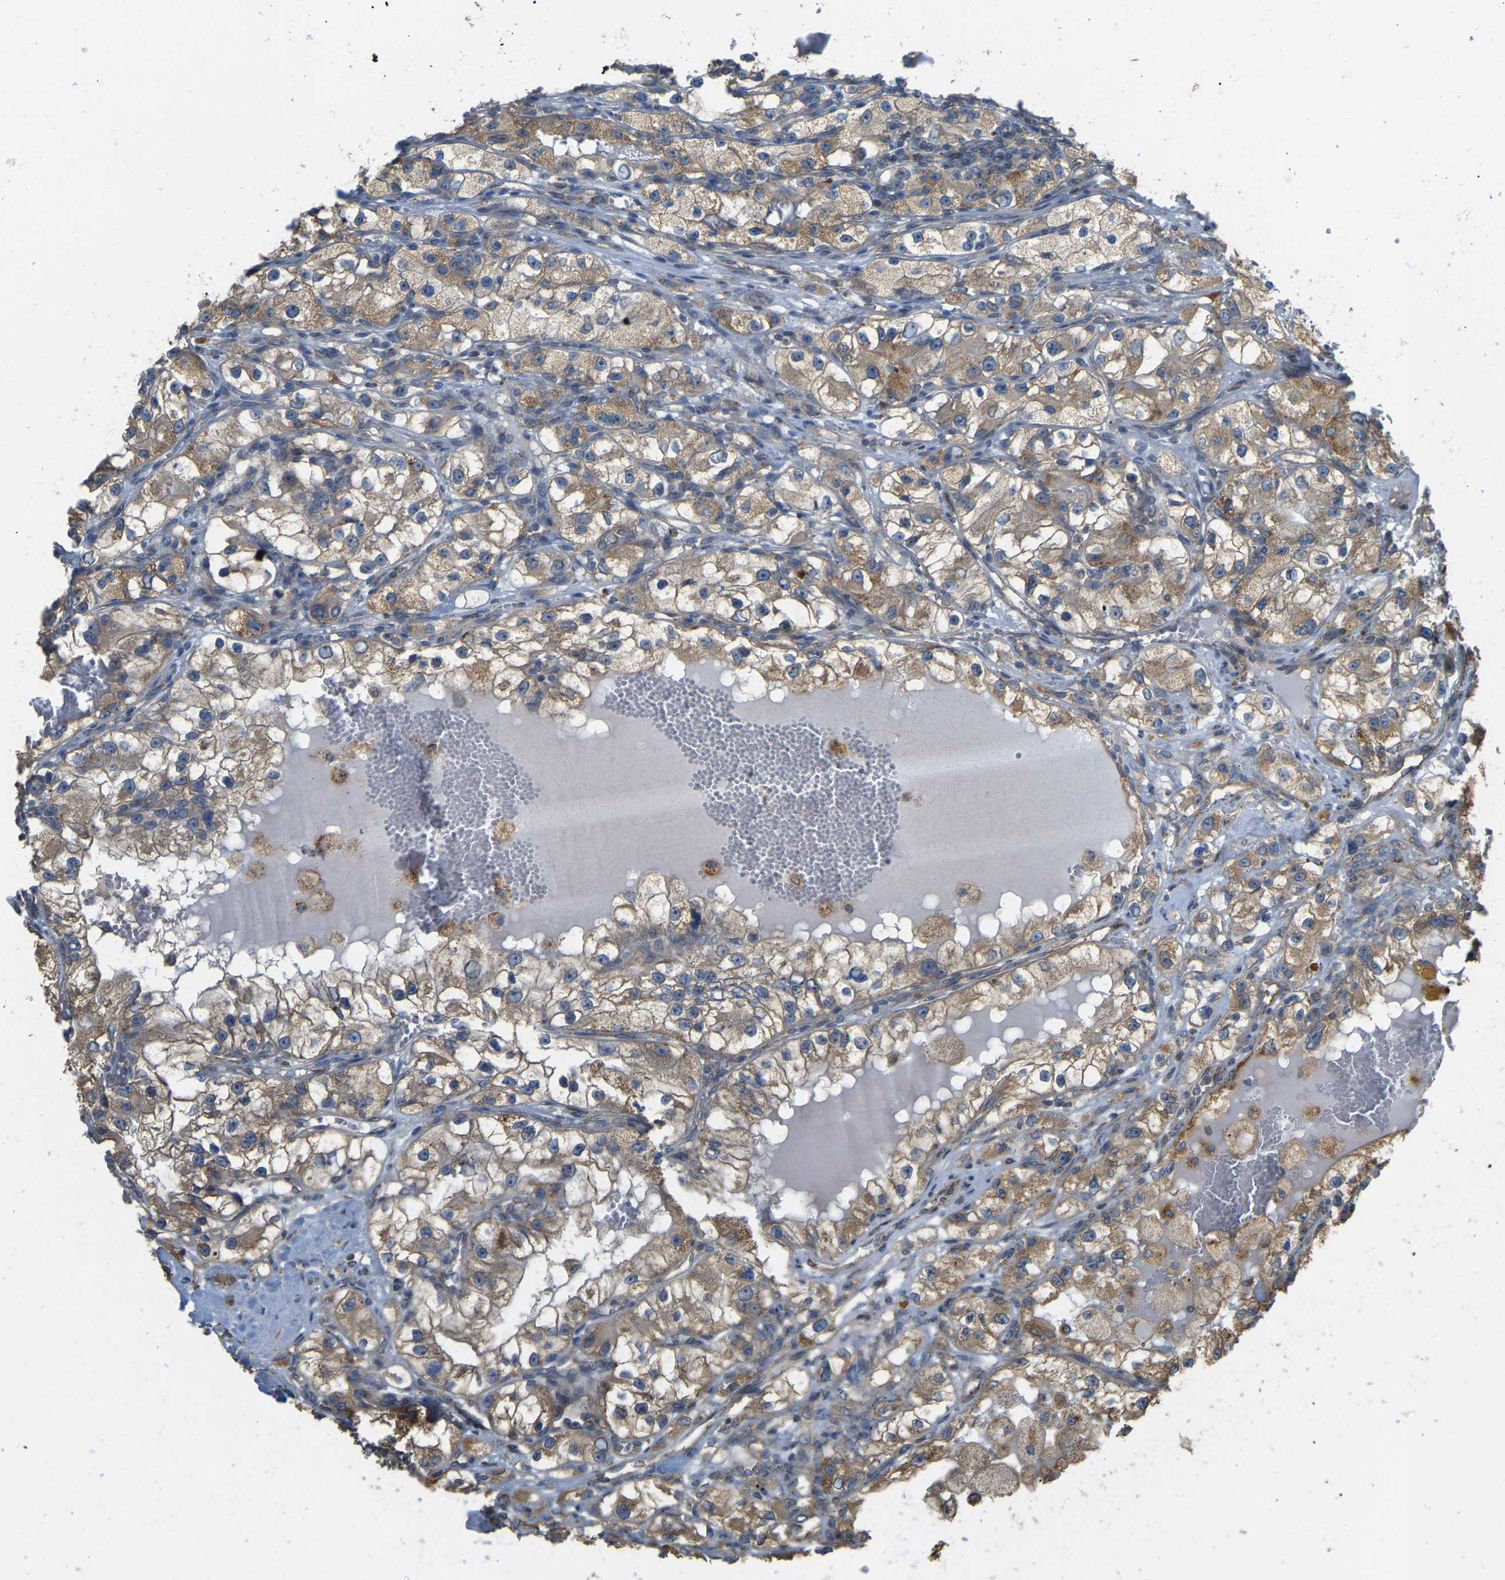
{"staining": {"intensity": "moderate", "quantity": "25%-75%", "location": "cytoplasmic/membranous"}, "tissue": "renal cancer", "cell_type": "Tumor cells", "image_type": "cancer", "snomed": [{"axis": "morphology", "description": "Adenocarcinoma, NOS"}, {"axis": "topography", "description": "Kidney"}], "caption": "A high-resolution photomicrograph shows immunohistochemistry staining of adenocarcinoma (renal), which exhibits moderate cytoplasmic/membranous positivity in approximately 25%-75% of tumor cells. The protein of interest is shown in brown color, while the nuclei are stained blue.", "gene": "PSMD7", "patient": {"sex": "female", "age": 57}}